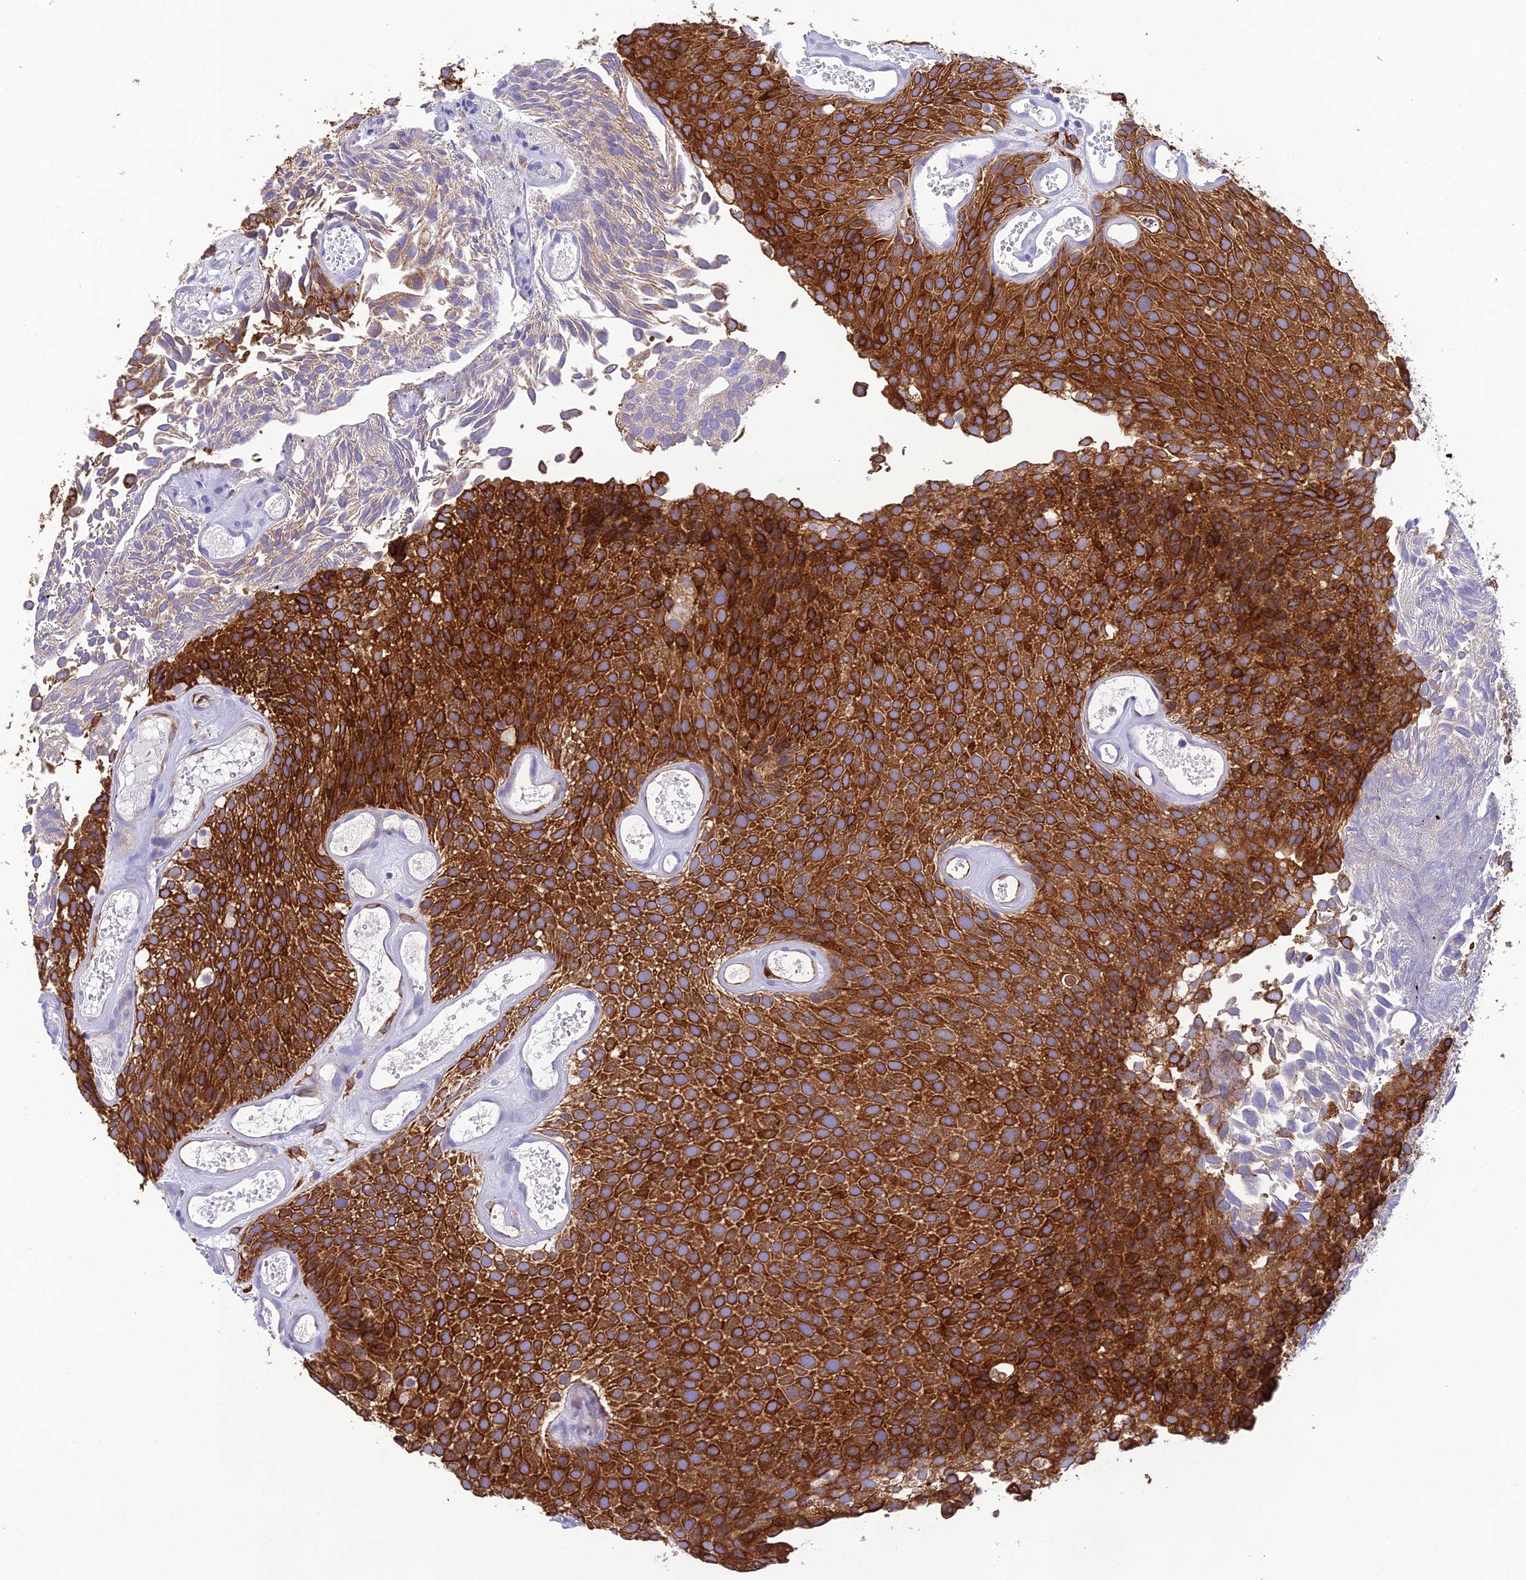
{"staining": {"intensity": "strong", "quantity": ">75%", "location": "cytoplasmic/membranous"}, "tissue": "urothelial cancer", "cell_type": "Tumor cells", "image_type": "cancer", "snomed": [{"axis": "morphology", "description": "Urothelial carcinoma, Low grade"}, {"axis": "topography", "description": "Urinary bladder"}], "caption": "There is high levels of strong cytoplasmic/membranous expression in tumor cells of low-grade urothelial carcinoma, as demonstrated by immunohistochemical staining (brown color).", "gene": "HSD17B2", "patient": {"sex": "male", "age": 89}}